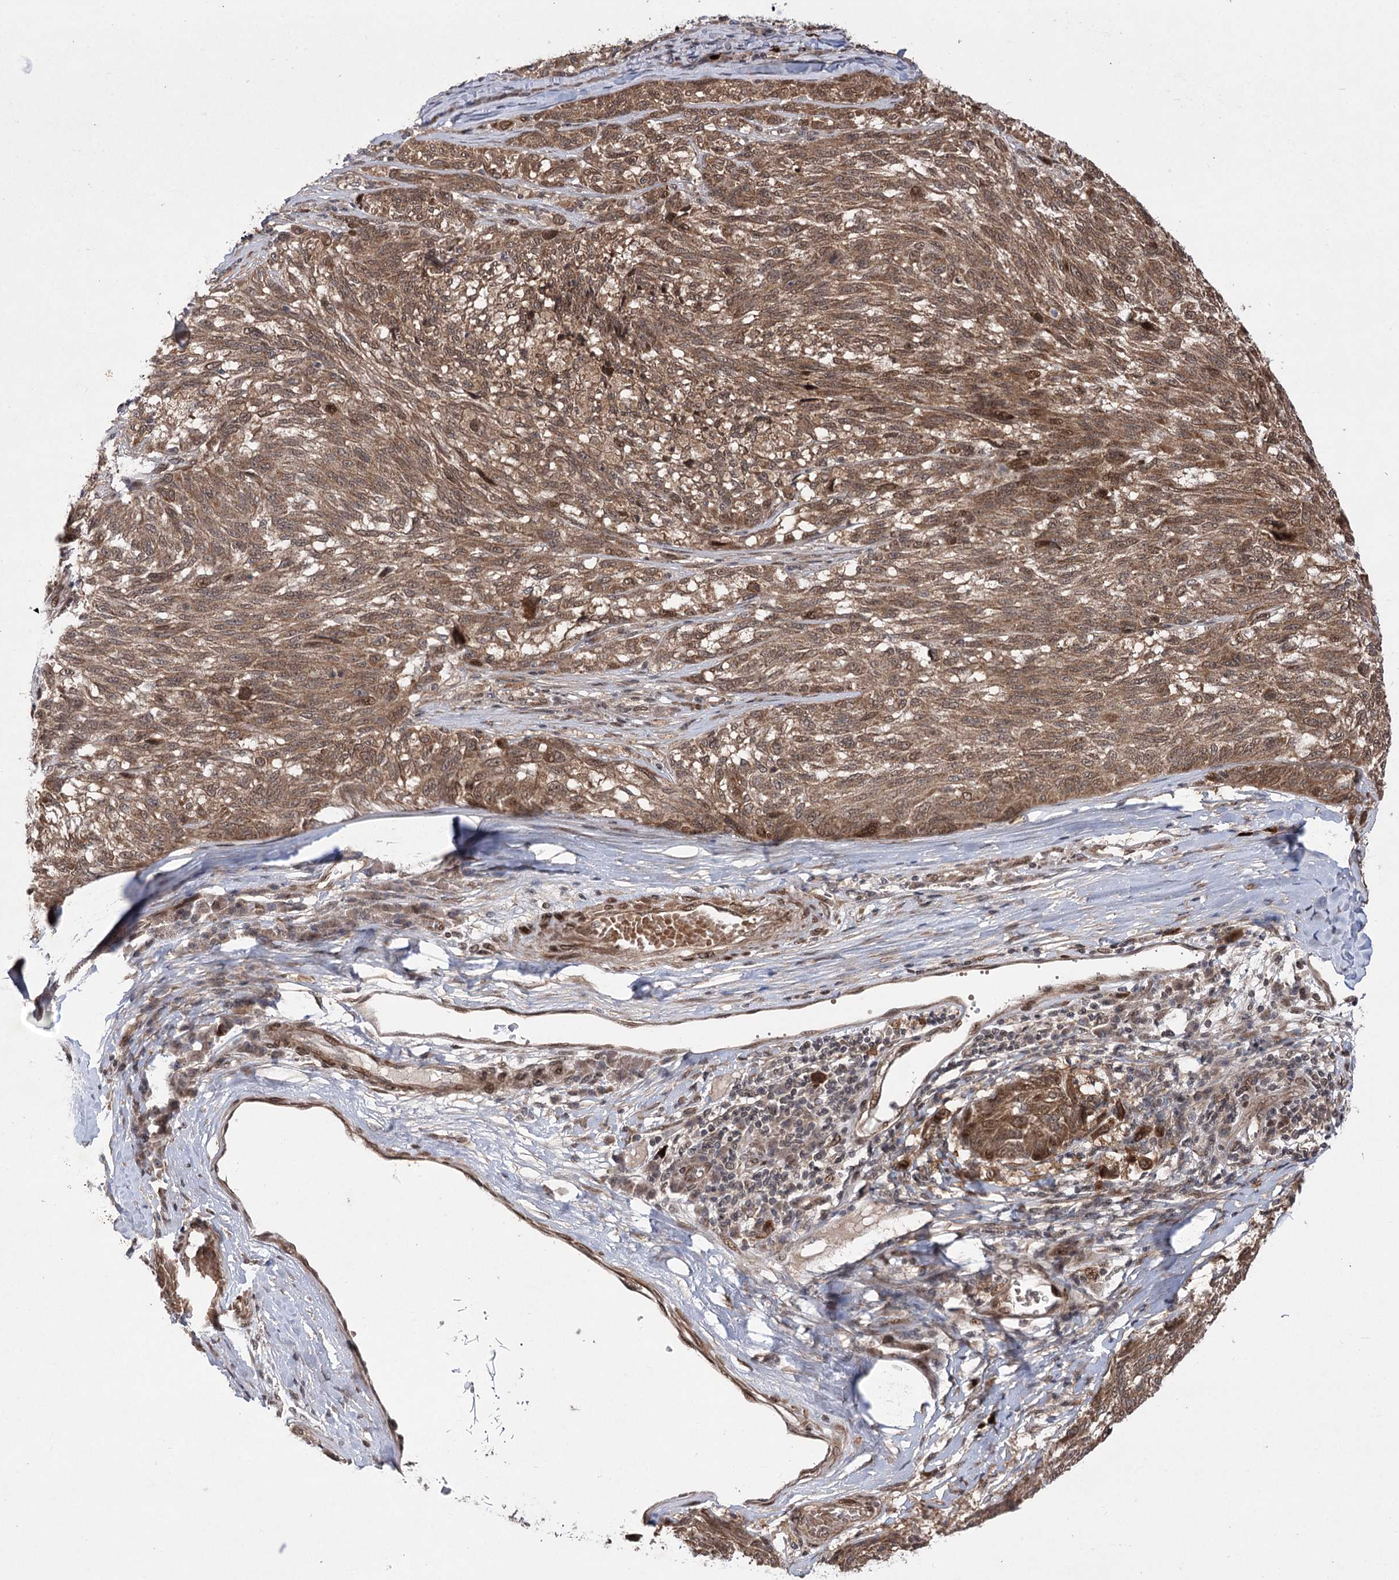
{"staining": {"intensity": "moderate", "quantity": ">75%", "location": "cytoplasmic/membranous,nuclear"}, "tissue": "melanoma", "cell_type": "Tumor cells", "image_type": "cancer", "snomed": [{"axis": "morphology", "description": "Malignant melanoma, NOS"}, {"axis": "topography", "description": "Skin"}], "caption": "High-power microscopy captured an IHC micrograph of melanoma, revealing moderate cytoplasmic/membranous and nuclear positivity in about >75% of tumor cells. (IHC, brightfield microscopy, high magnification).", "gene": "TENM2", "patient": {"sex": "male", "age": 53}}